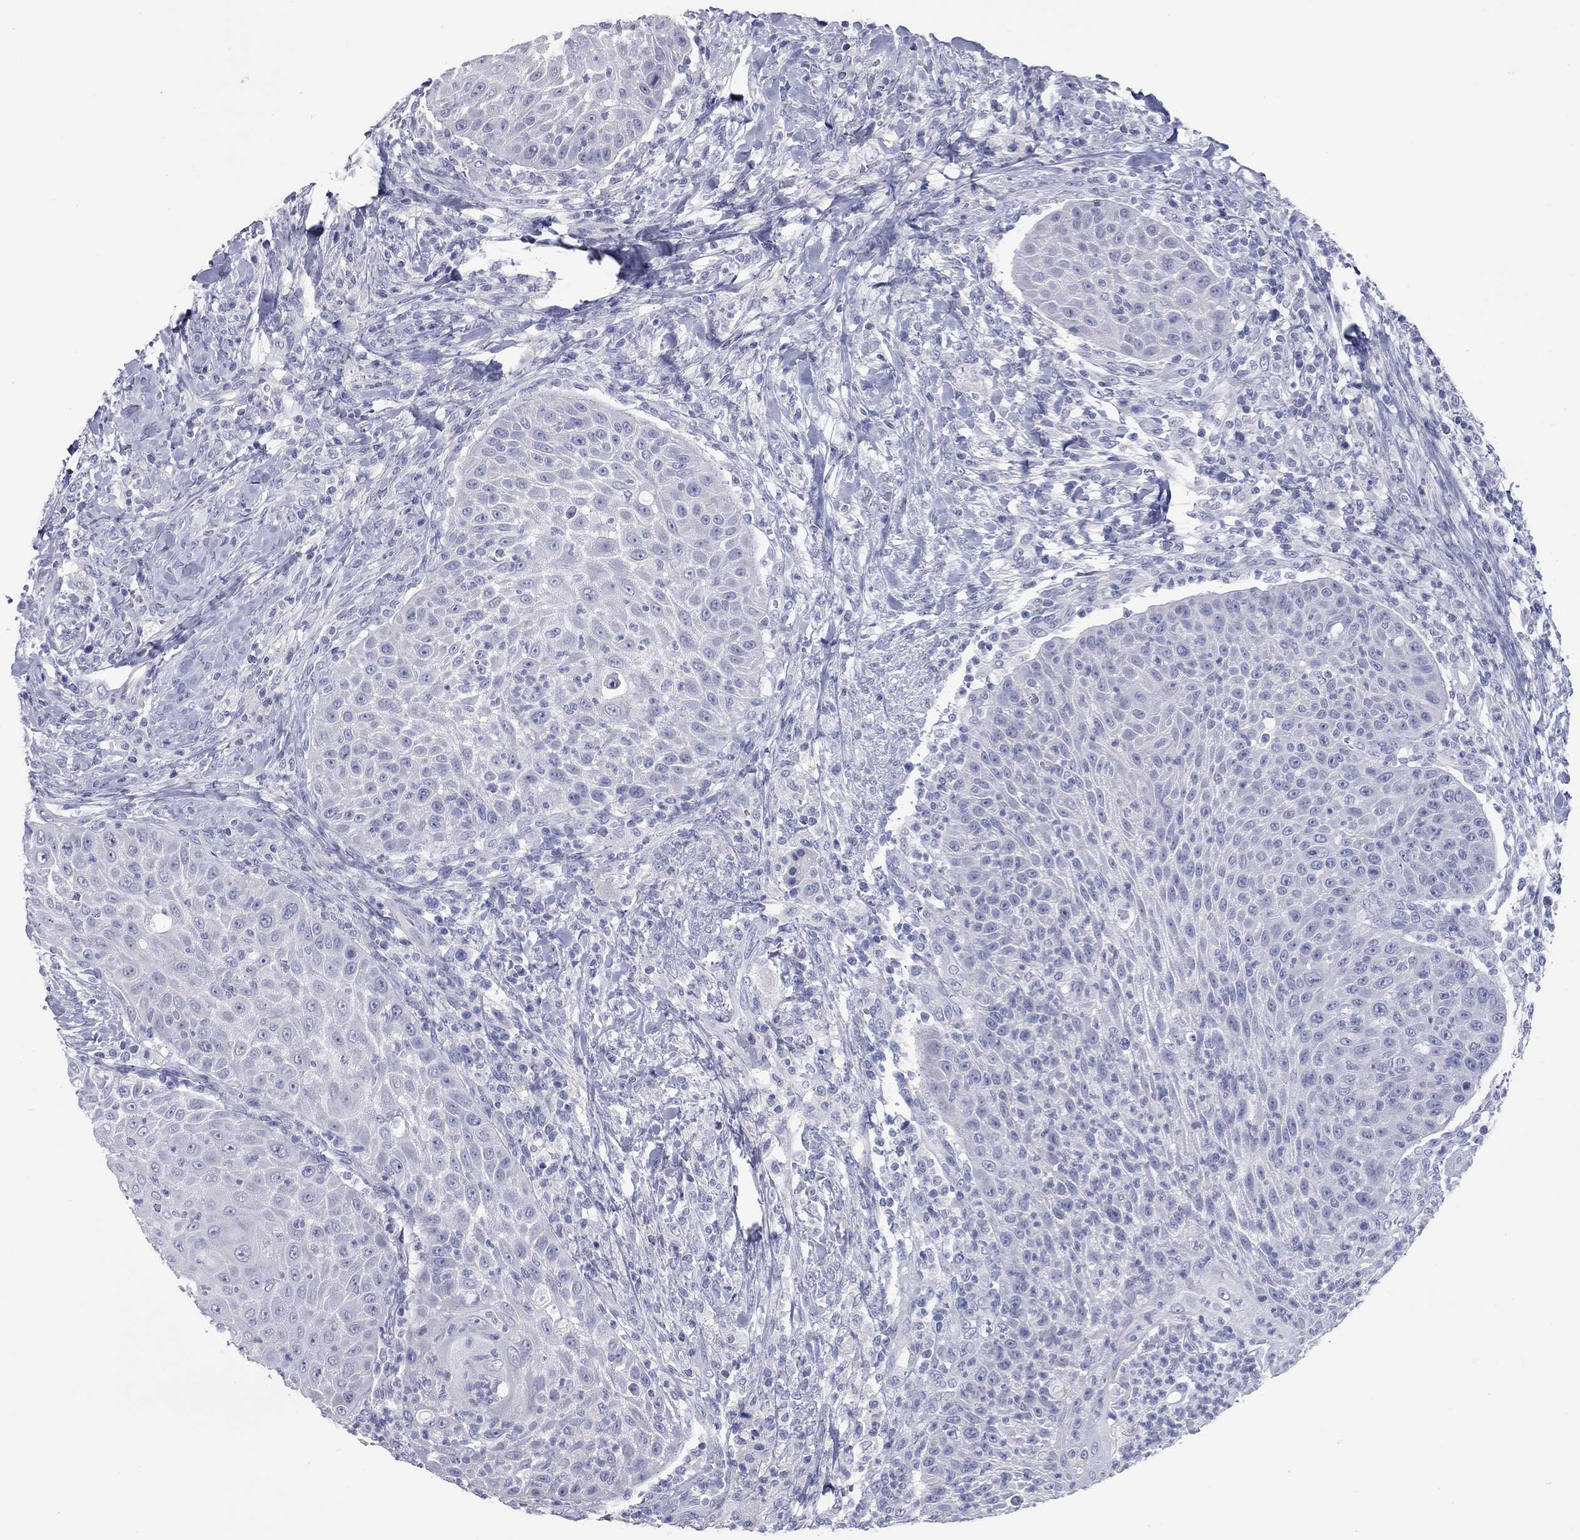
{"staining": {"intensity": "negative", "quantity": "none", "location": "none"}, "tissue": "head and neck cancer", "cell_type": "Tumor cells", "image_type": "cancer", "snomed": [{"axis": "morphology", "description": "Squamous cell carcinoma, NOS"}, {"axis": "topography", "description": "Head-Neck"}], "caption": "Immunohistochemistry (IHC) image of squamous cell carcinoma (head and neck) stained for a protein (brown), which displays no expression in tumor cells.", "gene": "KIRREL2", "patient": {"sex": "male", "age": 69}}